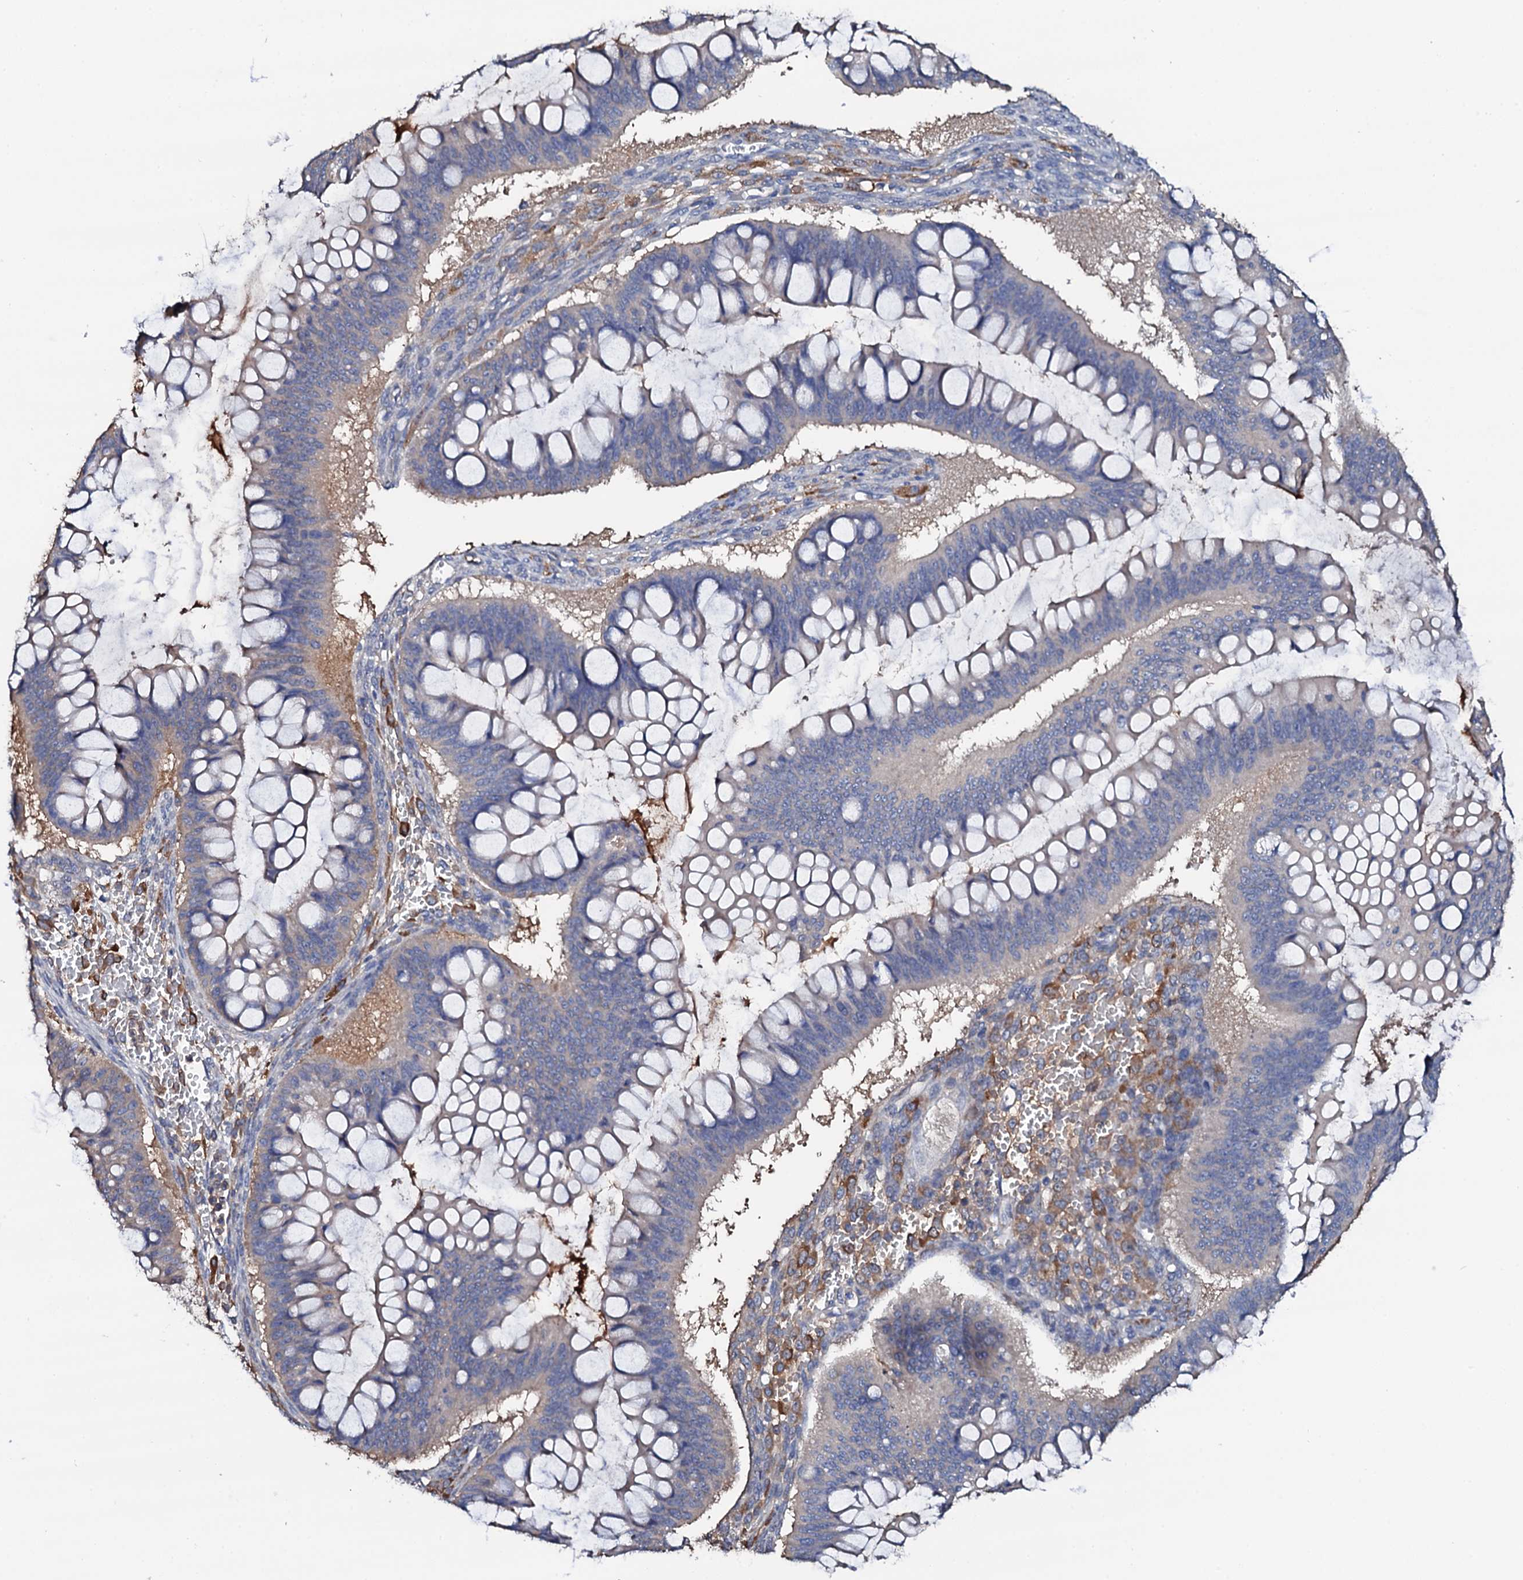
{"staining": {"intensity": "negative", "quantity": "none", "location": "none"}, "tissue": "ovarian cancer", "cell_type": "Tumor cells", "image_type": "cancer", "snomed": [{"axis": "morphology", "description": "Cystadenocarcinoma, mucinous, NOS"}, {"axis": "topography", "description": "Ovary"}], "caption": "Ovarian cancer (mucinous cystadenocarcinoma) stained for a protein using immunohistochemistry (IHC) reveals no expression tumor cells.", "gene": "TCAF2", "patient": {"sex": "female", "age": 73}}